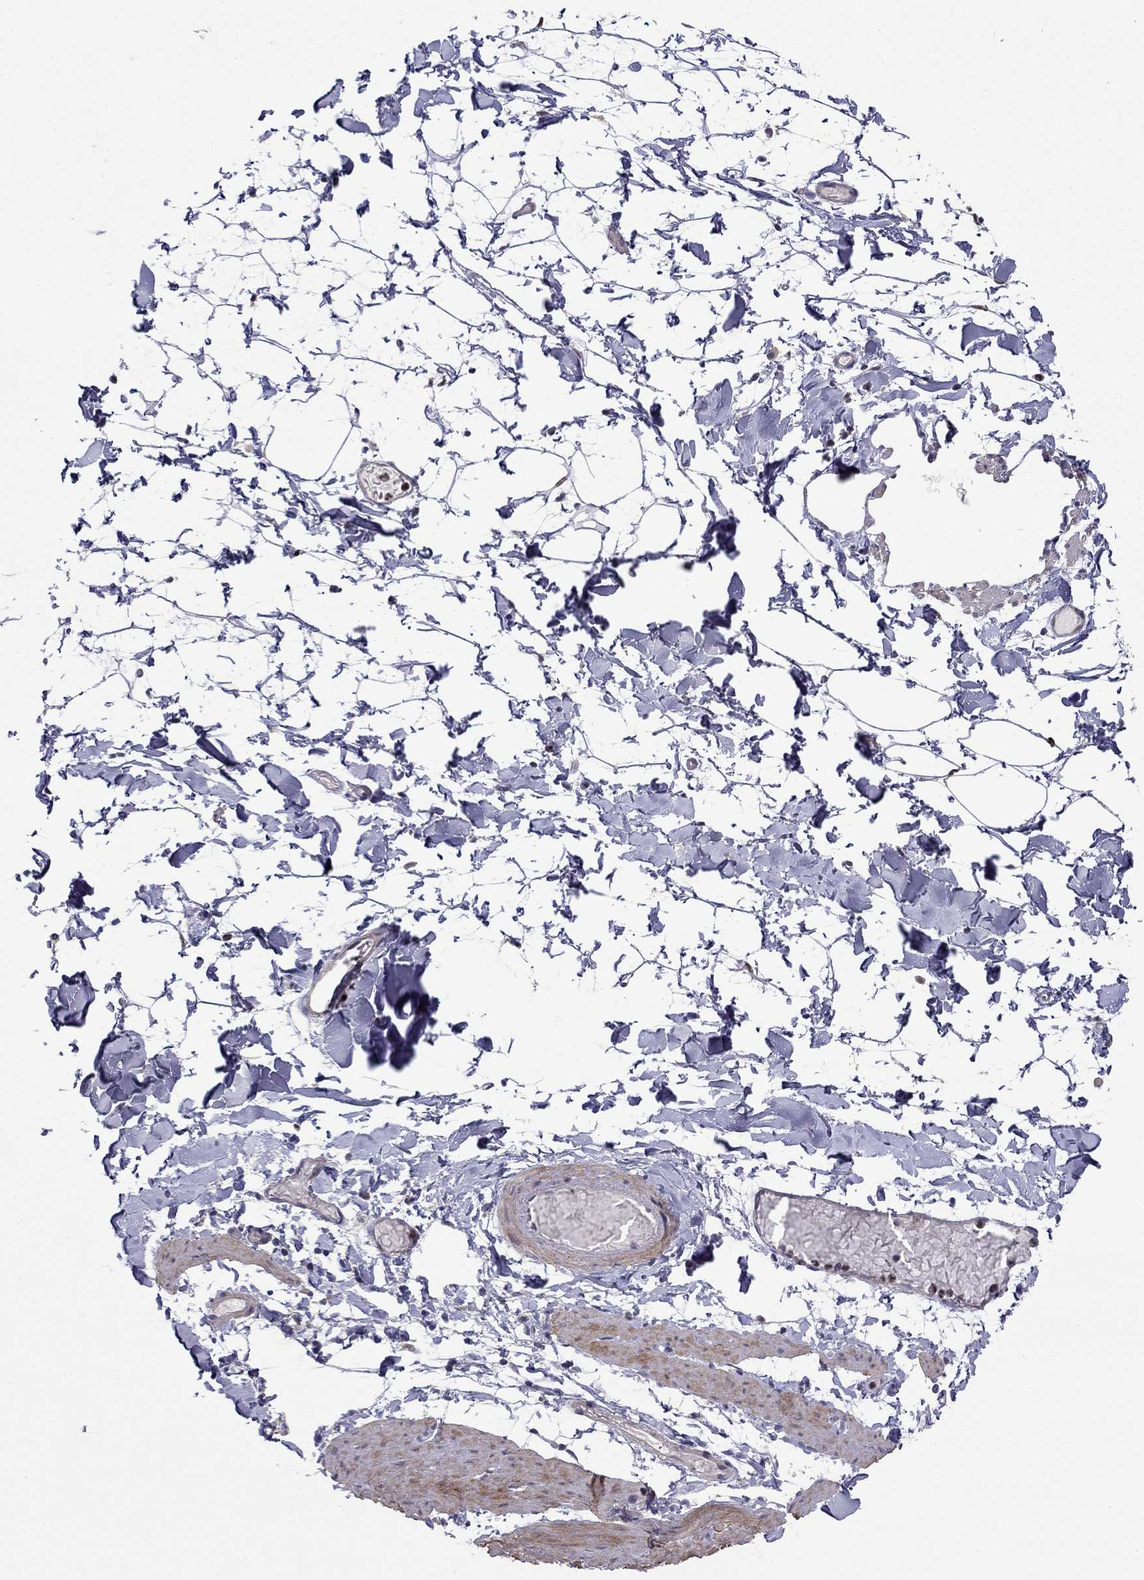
{"staining": {"intensity": "negative", "quantity": "none", "location": "none"}, "tissue": "adipose tissue", "cell_type": "Adipocytes", "image_type": "normal", "snomed": [{"axis": "morphology", "description": "Normal tissue, NOS"}, {"axis": "topography", "description": "Gallbladder"}, {"axis": "topography", "description": "Peripheral nerve tissue"}], "caption": "The immunohistochemistry image has no significant positivity in adipocytes of adipose tissue. The staining is performed using DAB (3,3'-diaminobenzidine) brown chromogen with nuclei counter-stained in using hematoxylin.", "gene": "LRRC39", "patient": {"sex": "female", "age": 45}}